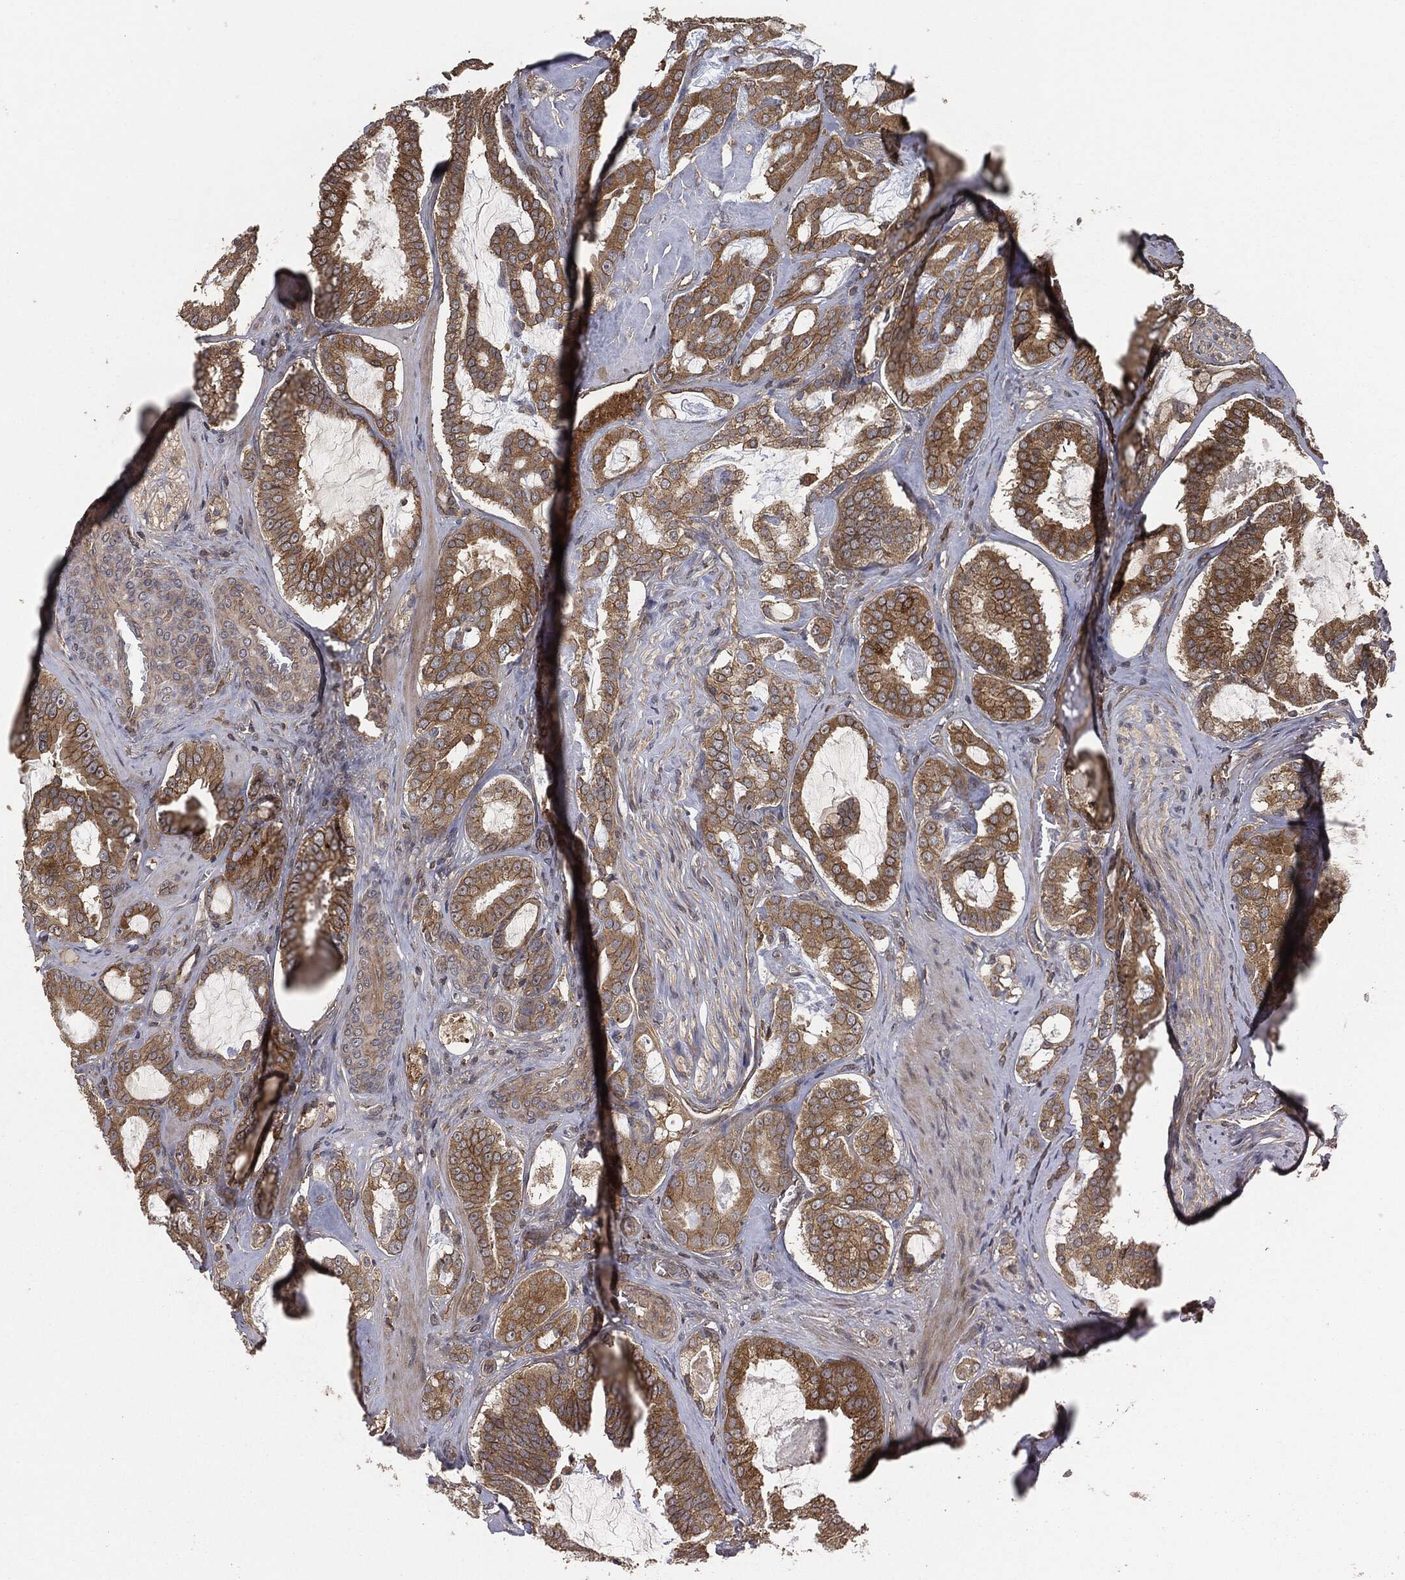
{"staining": {"intensity": "moderate", "quantity": ">75%", "location": "cytoplasmic/membranous"}, "tissue": "prostate cancer", "cell_type": "Tumor cells", "image_type": "cancer", "snomed": [{"axis": "morphology", "description": "Adenocarcinoma, NOS"}, {"axis": "topography", "description": "Prostate"}], "caption": "An image of prostate adenocarcinoma stained for a protein shows moderate cytoplasmic/membranous brown staining in tumor cells. (Brightfield microscopy of DAB IHC at high magnification).", "gene": "ERBIN", "patient": {"sex": "male", "age": 67}}